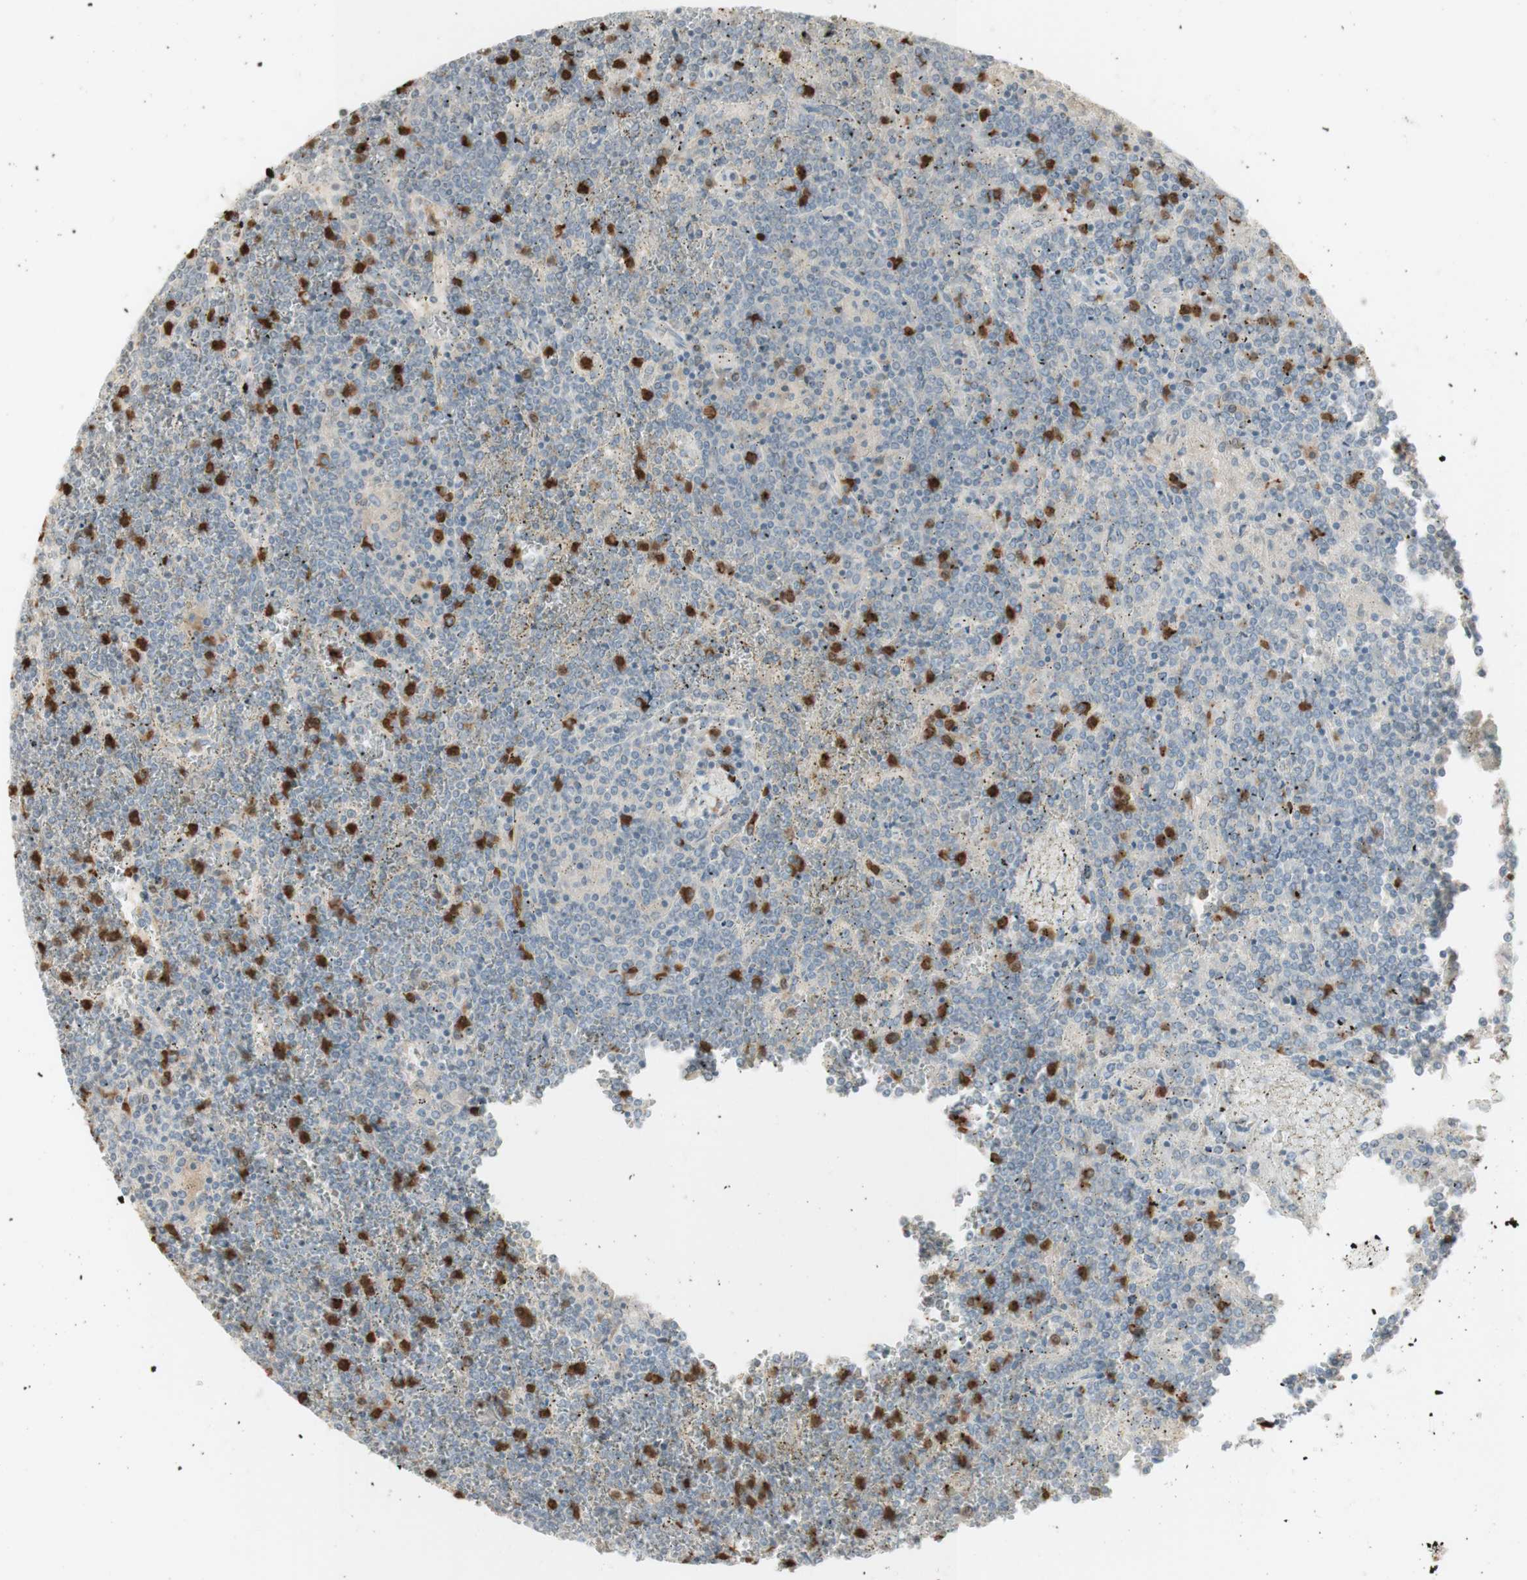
{"staining": {"intensity": "negative", "quantity": "none", "location": "none"}, "tissue": "lymphoma", "cell_type": "Tumor cells", "image_type": "cancer", "snomed": [{"axis": "morphology", "description": "Malignant lymphoma, non-Hodgkin's type, Low grade"}, {"axis": "topography", "description": "Spleen"}], "caption": "Low-grade malignant lymphoma, non-Hodgkin's type stained for a protein using IHC shows no expression tumor cells.", "gene": "NID1", "patient": {"sex": "female", "age": 19}}